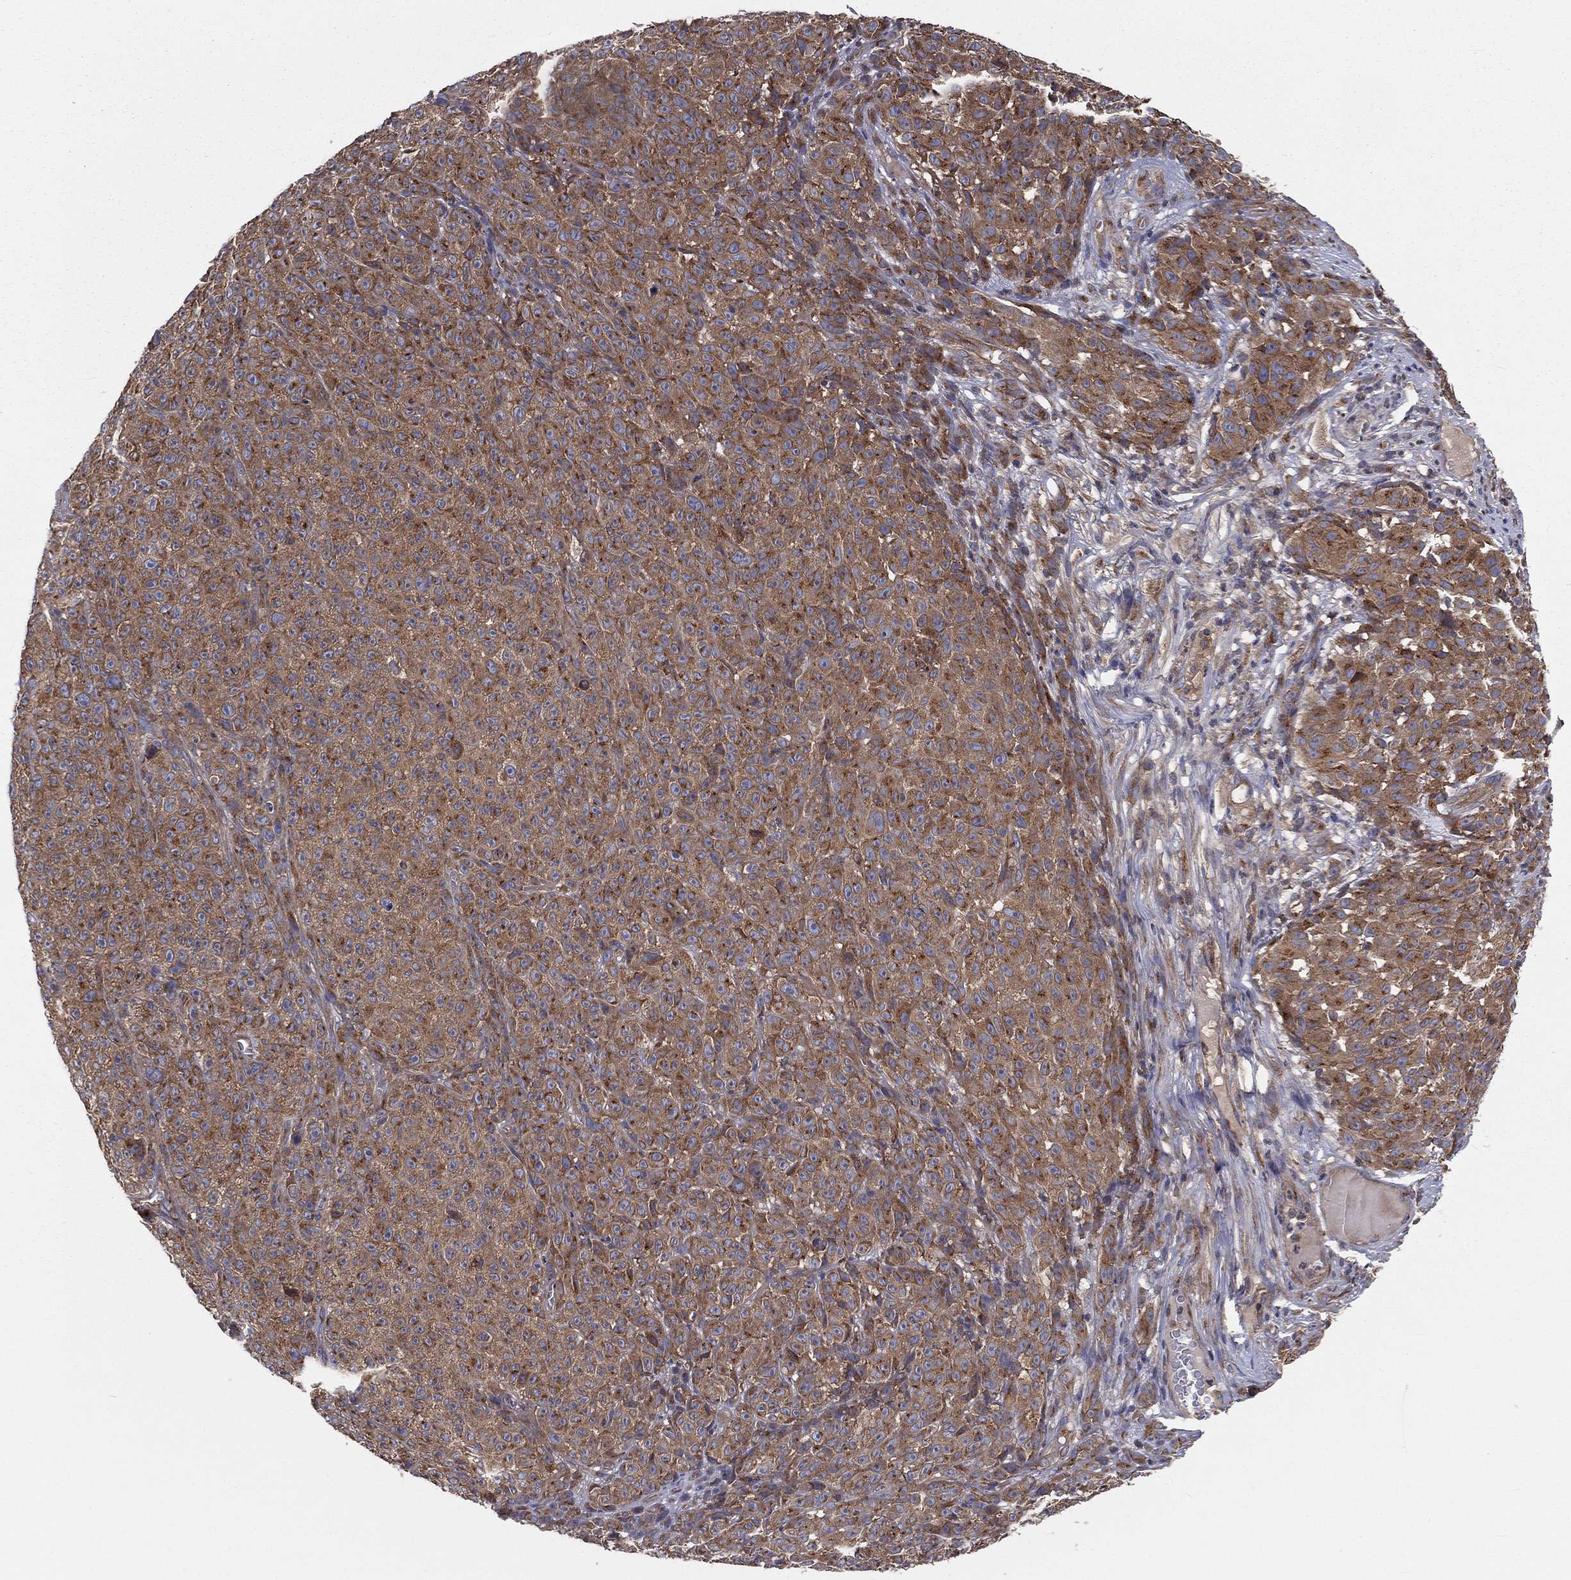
{"staining": {"intensity": "strong", "quantity": "25%-75%", "location": "cytoplasmic/membranous"}, "tissue": "melanoma", "cell_type": "Tumor cells", "image_type": "cancer", "snomed": [{"axis": "morphology", "description": "Malignant melanoma, NOS"}, {"axis": "topography", "description": "Skin"}], "caption": "Protein expression analysis of human melanoma reveals strong cytoplasmic/membranous expression in about 25%-75% of tumor cells.", "gene": "EIF2B5", "patient": {"sex": "female", "age": 82}}